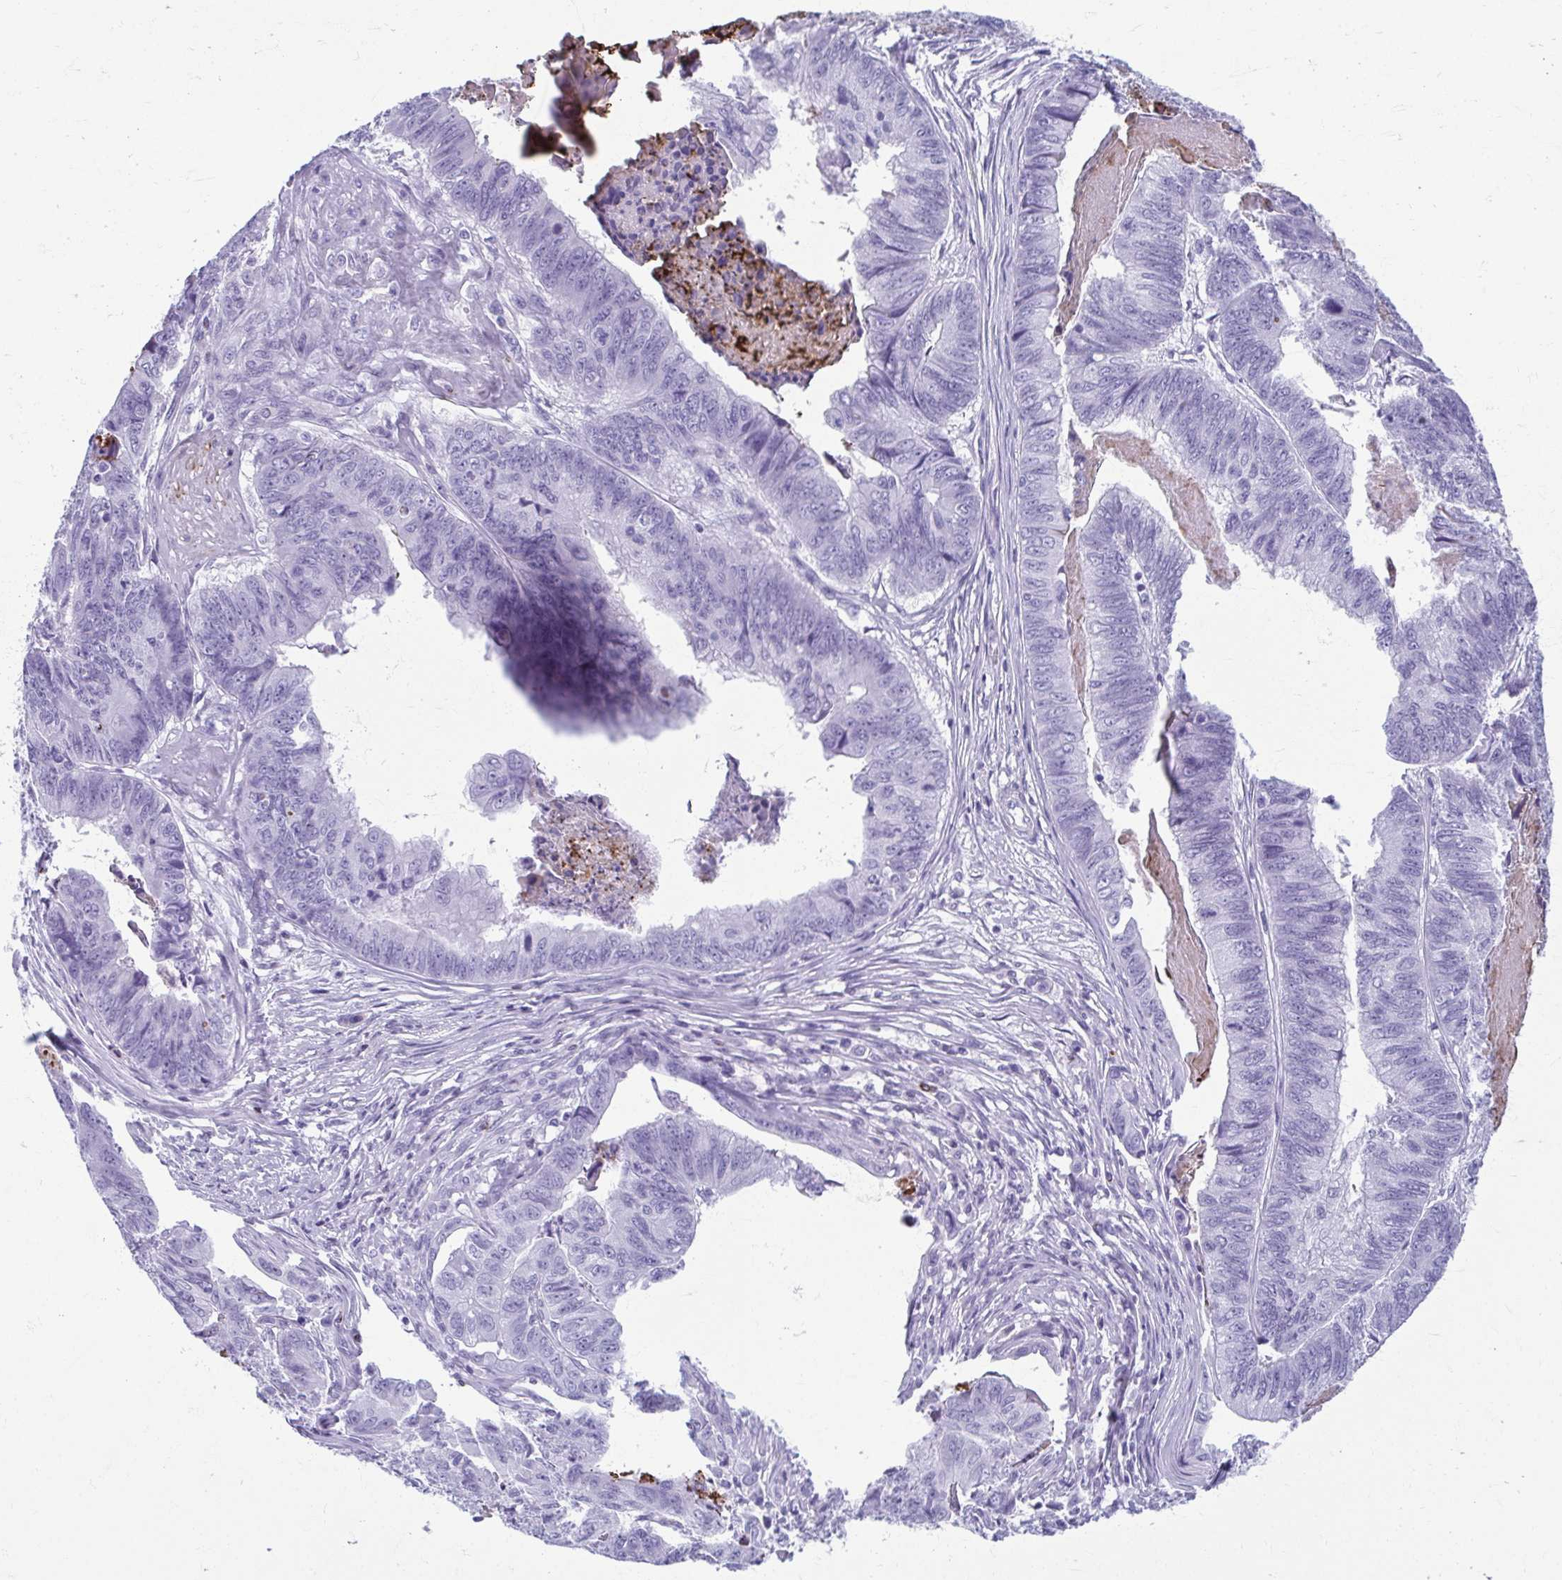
{"staining": {"intensity": "negative", "quantity": "none", "location": "none"}, "tissue": "stomach cancer", "cell_type": "Tumor cells", "image_type": "cancer", "snomed": [{"axis": "morphology", "description": "Adenocarcinoma, NOS"}, {"axis": "topography", "description": "Stomach, lower"}], "caption": "High power microscopy histopathology image of an IHC micrograph of stomach cancer, revealing no significant expression in tumor cells.", "gene": "TCEAL3", "patient": {"sex": "male", "age": 77}}